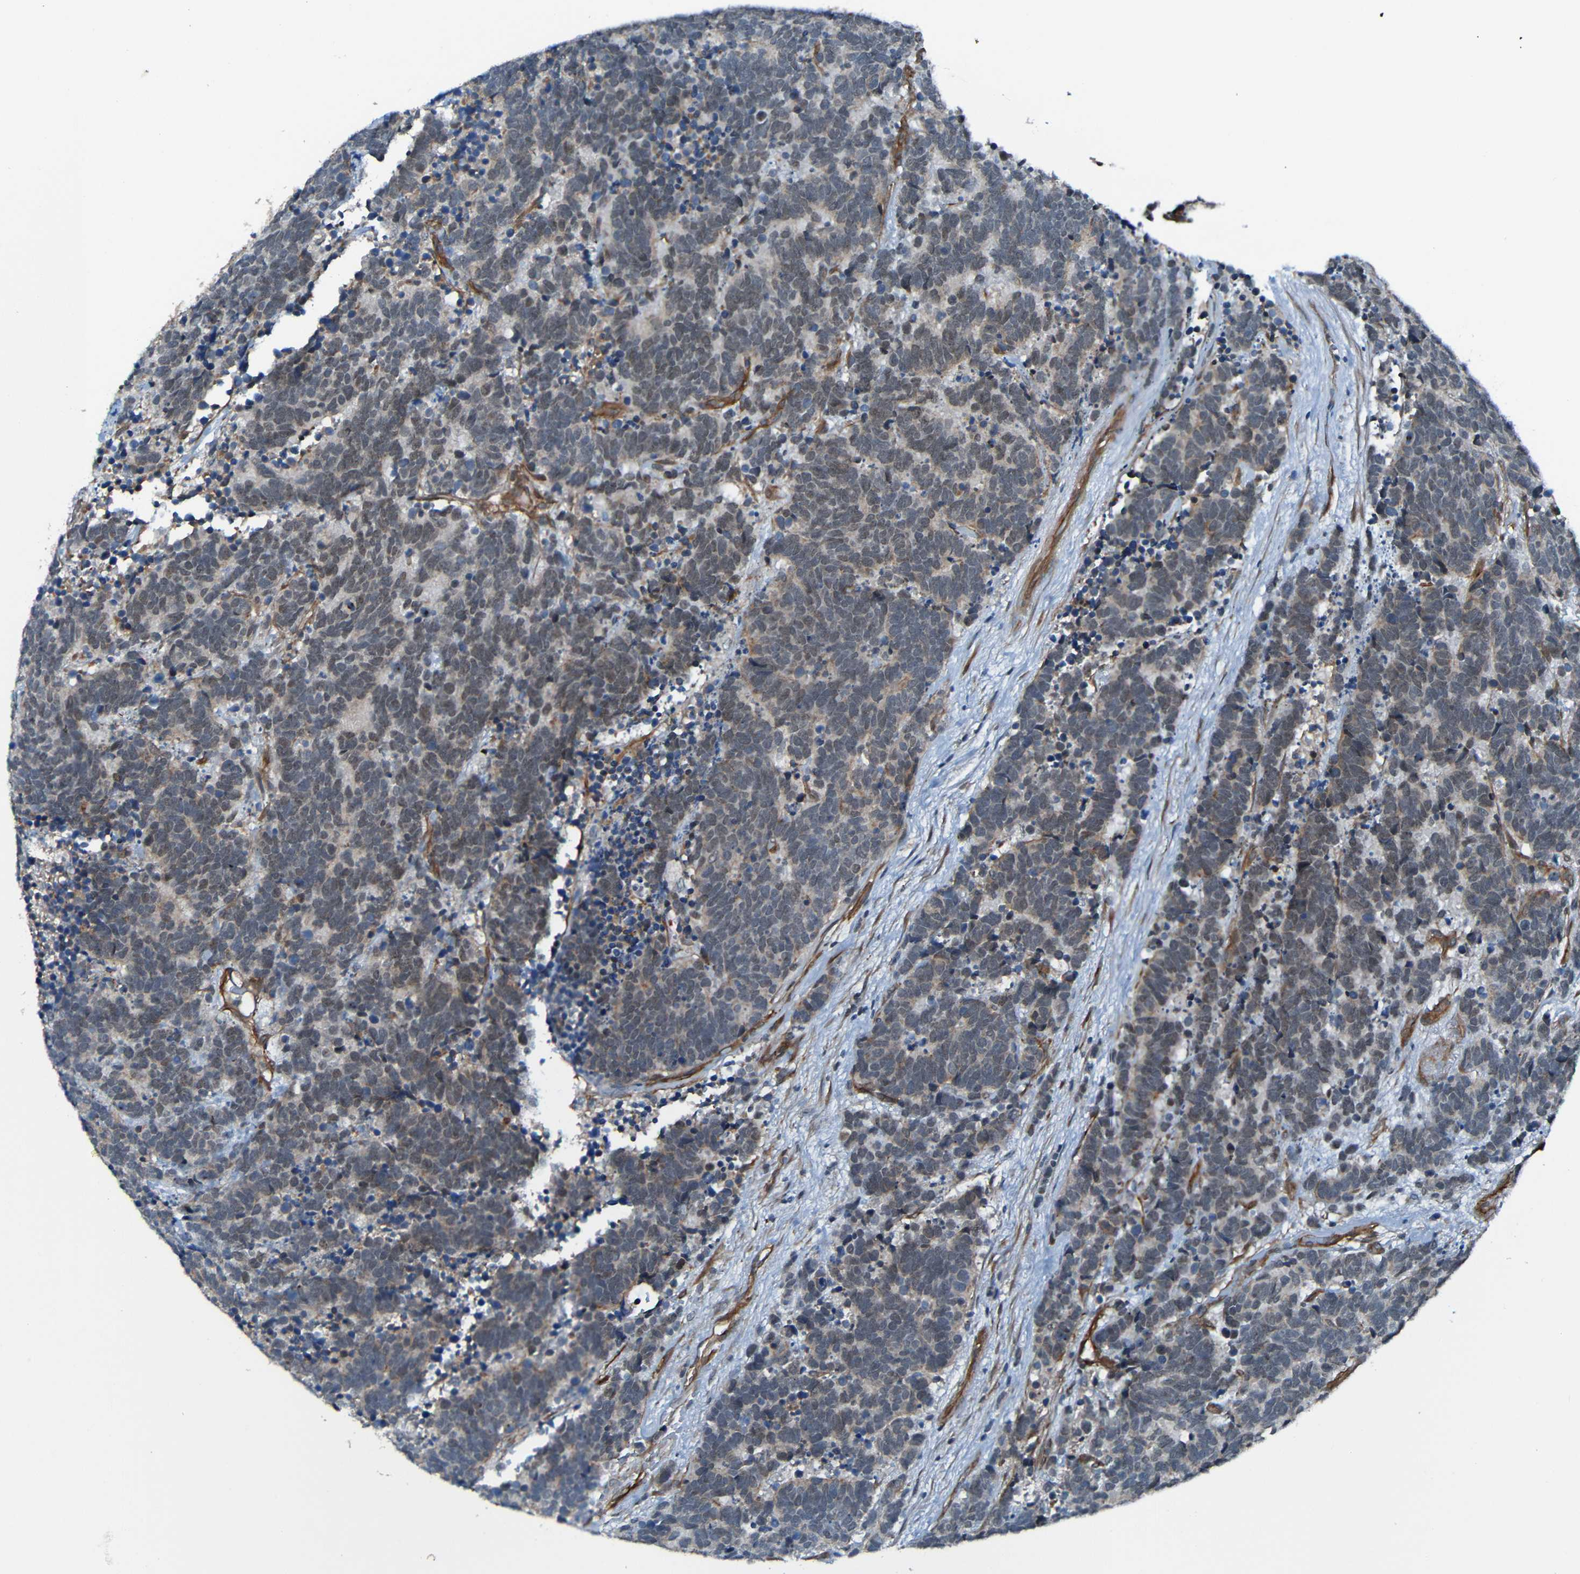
{"staining": {"intensity": "weak", "quantity": "<25%", "location": "cytoplasmic/membranous"}, "tissue": "carcinoid", "cell_type": "Tumor cells", "image_type": "cancer", "snomed": [{"axis": "morphology", "description": "Carcinoma, NOS"}, {"axis": "morphology", "description": "Carcinoid, malignant, NOS"}, {"axis": "topography", "description": "Urinary bladder"}], "caption": "Human carcinoma stained for a protein using immunohistochemistry shows no positivity in tumor cells.", "gene": "LGR5", "patient": {"sex": "male", "age": 57}}